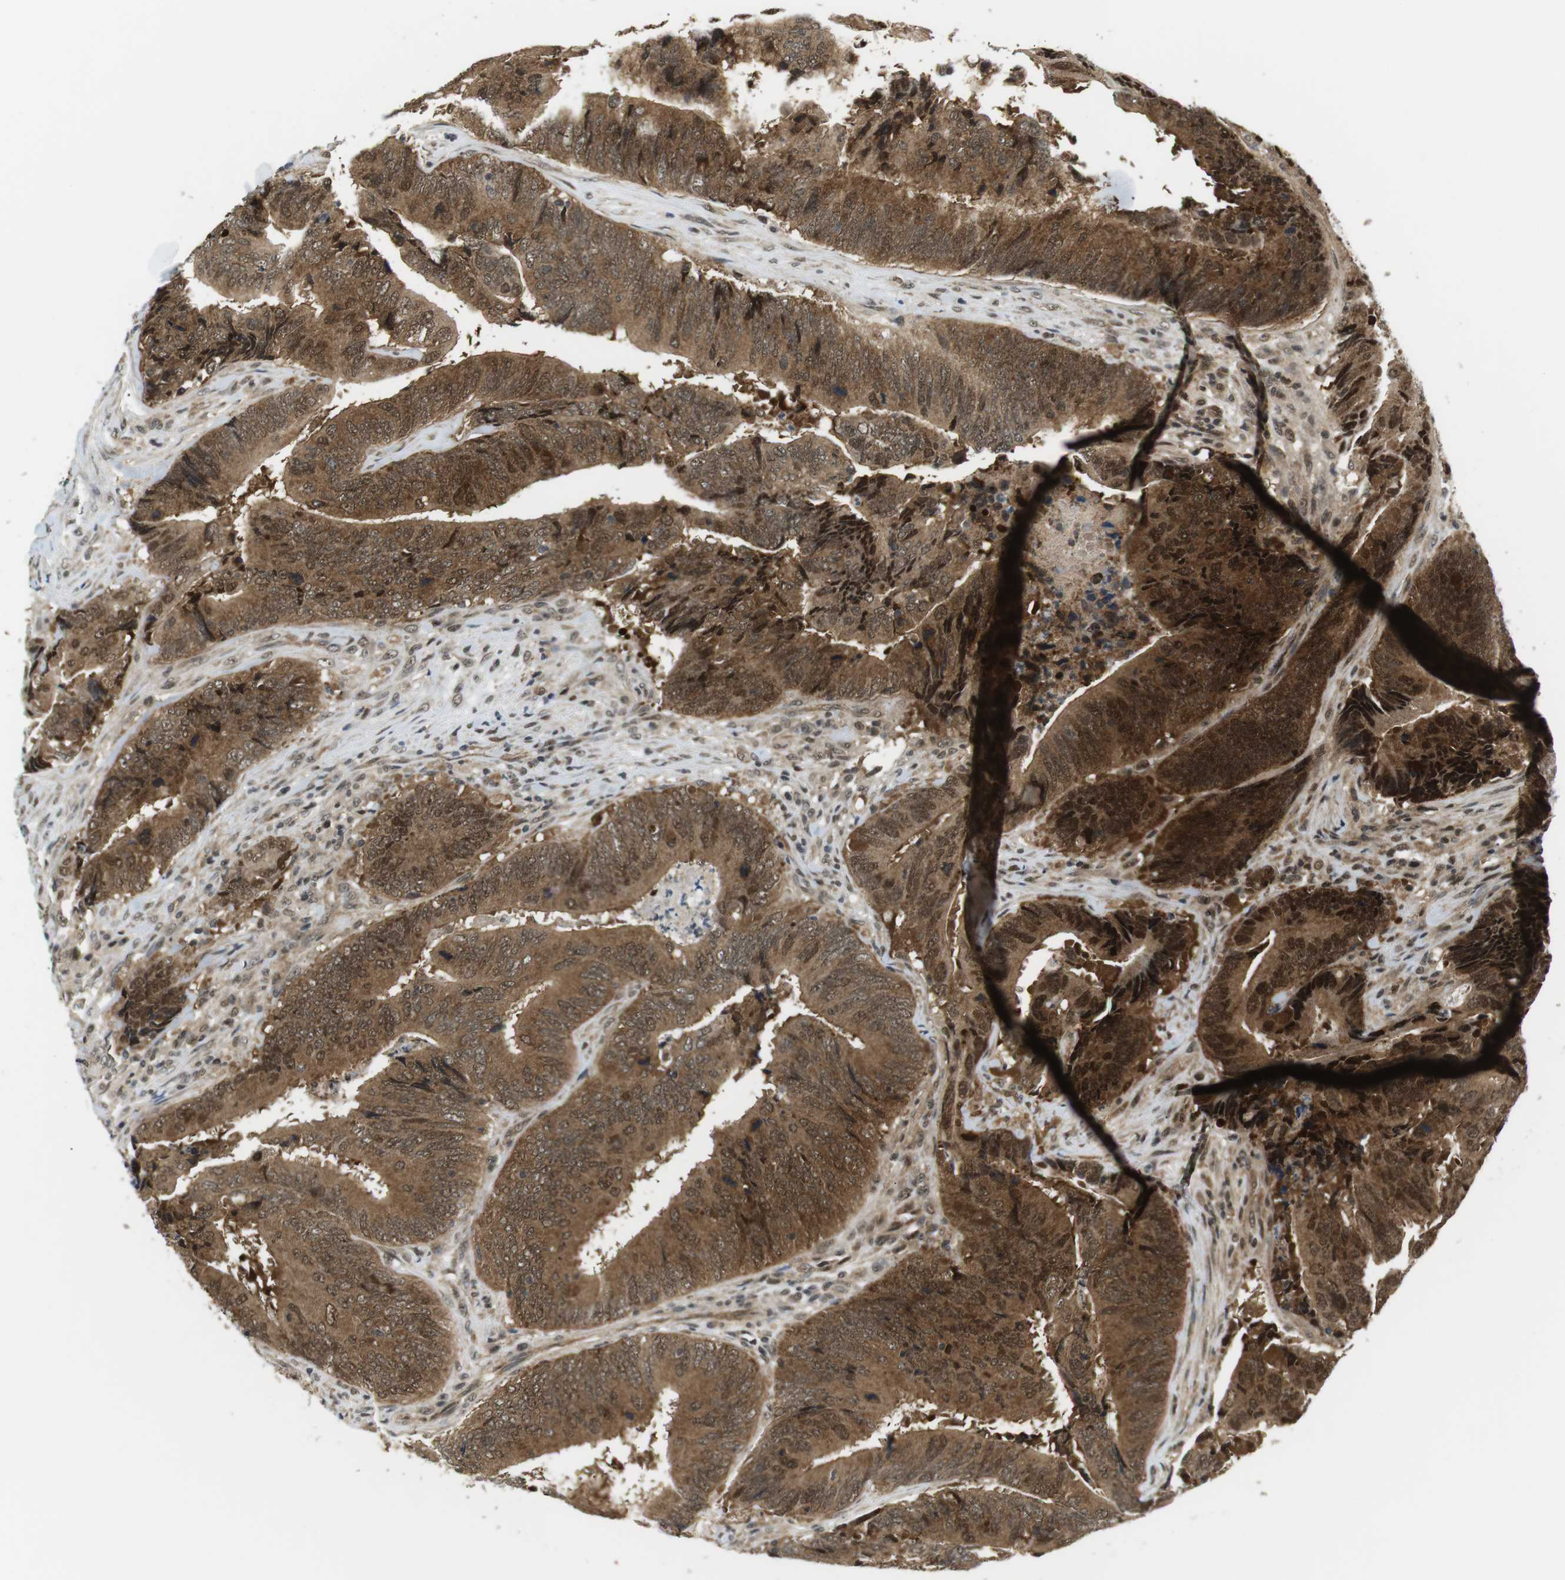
{"staining": {"intensity": "strong", "quantity": ">75%", "location": "cytoplasmic/membranous,nuclear"}, "tissue": "colorectal cancer", "cell_type": "Tumor cells", "image_type": "cancer", "snomed": [{"axis": "morphology", "description": "Normal tissue, NOS"}, {"axis": "morphology", "description": "Adenocarcinoma, NOS"}, {"axis": "topography", "description": "Colon"}], "caption": "IHC (DAB (3,3'-diaminobenzidine)) staining of human adenocarcinoma (colorectal) demonstrates strong cytoplasmic/membranous and nuclear protein positivity in approximately >75% of tumor cells.", "gene": "CSNK2B", "patient": {"sex": "male", "age": 56}}